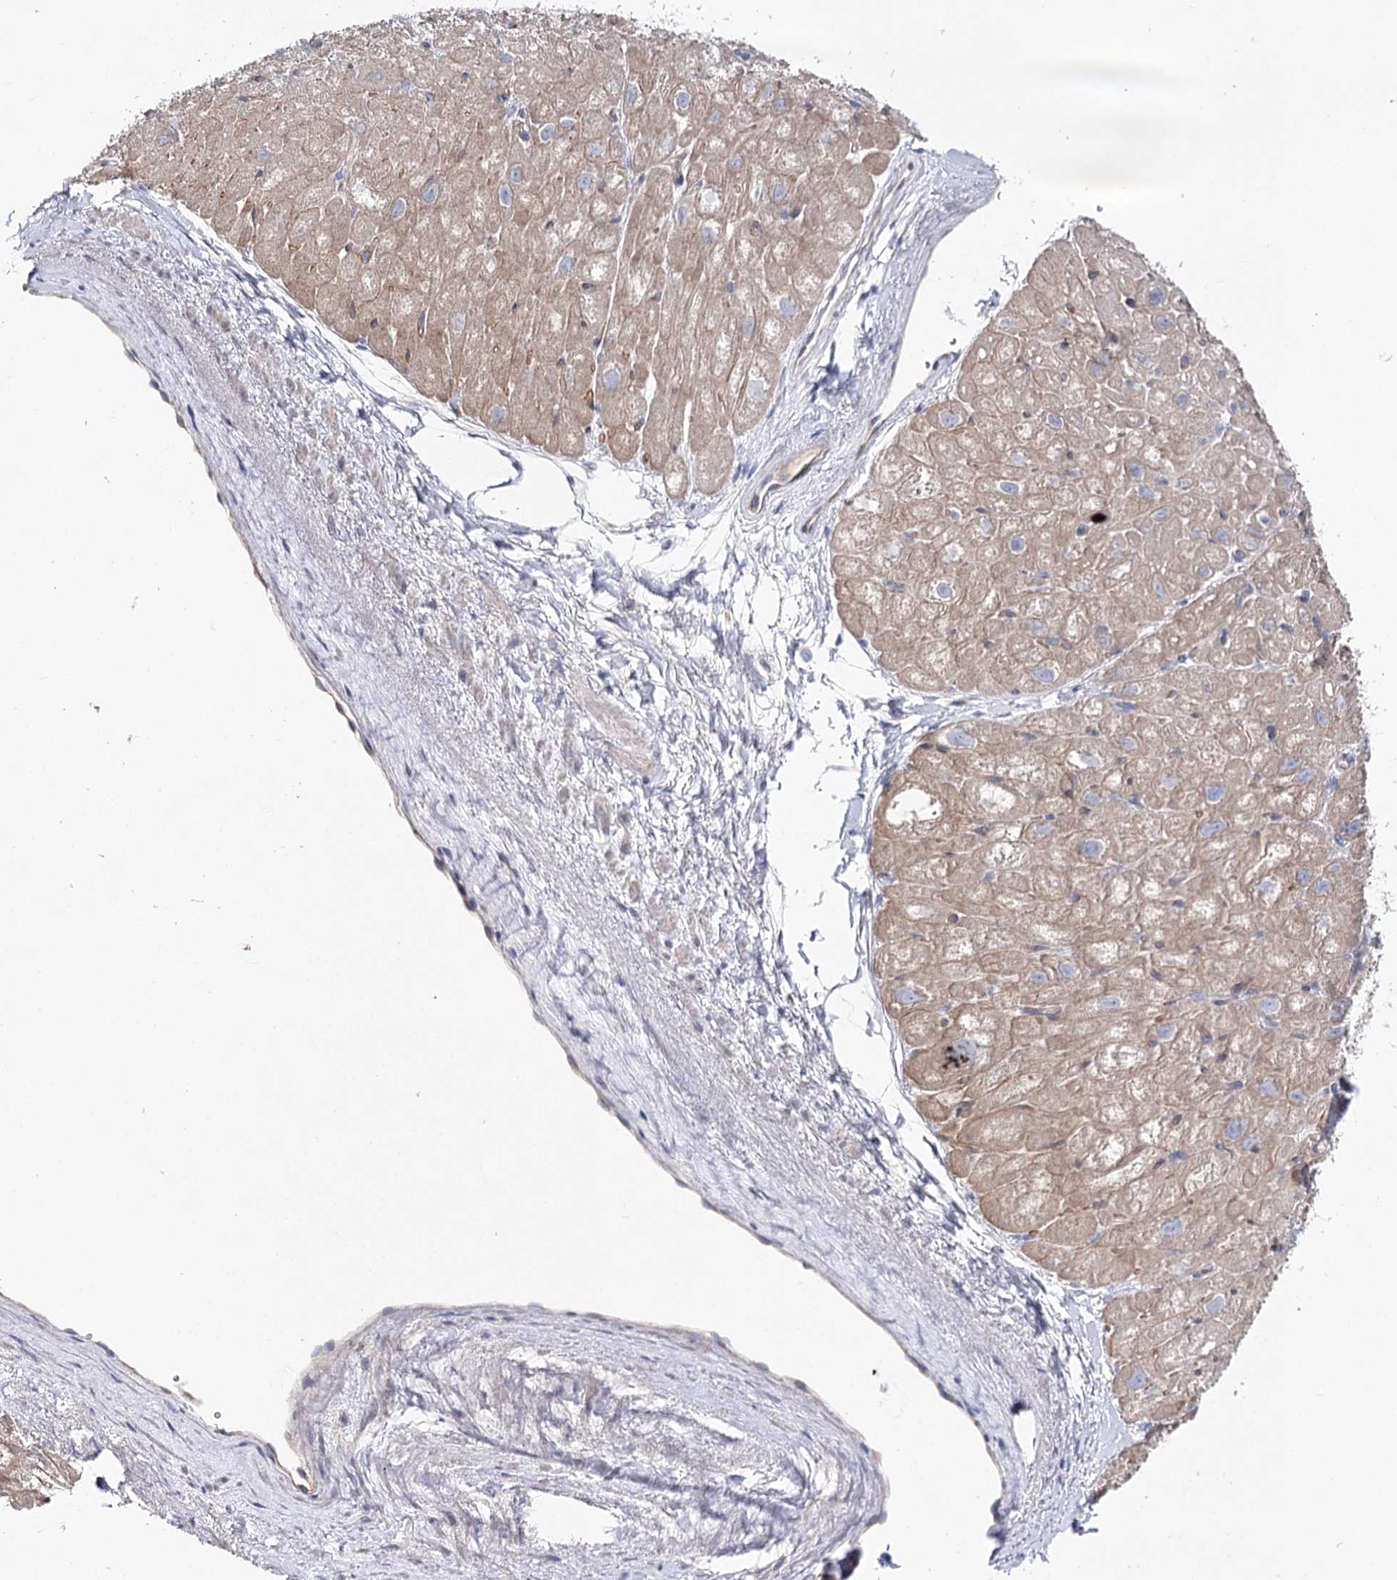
{"staining": {"intensity": "moderate", "quantity": "25%-75%", "location": "cytoplasmic/membranous"}, "tissue": "heart muscle", "cell_type": "Cardiomyocytes", "image_type": "normal", "snomed": [{"axis": "morphology", "description": "Normal tissue, NOS"}, {"axis": "topography", "description": "Heart"}], "caption": "Immunohistochemical staining of normal human heart muscle shows medium levels of moderate cytoplasmic/membranous expression in approximately 25%-75% of cardiomyocytes. (Stains: DAB (3,3'-diaminobenzidine) in brown, nuclei in blue, Microscopy: brightfield microscopy at high magnification).", "gene": "LRRC14B", "patient": {"sex": "male", "age": 50}}